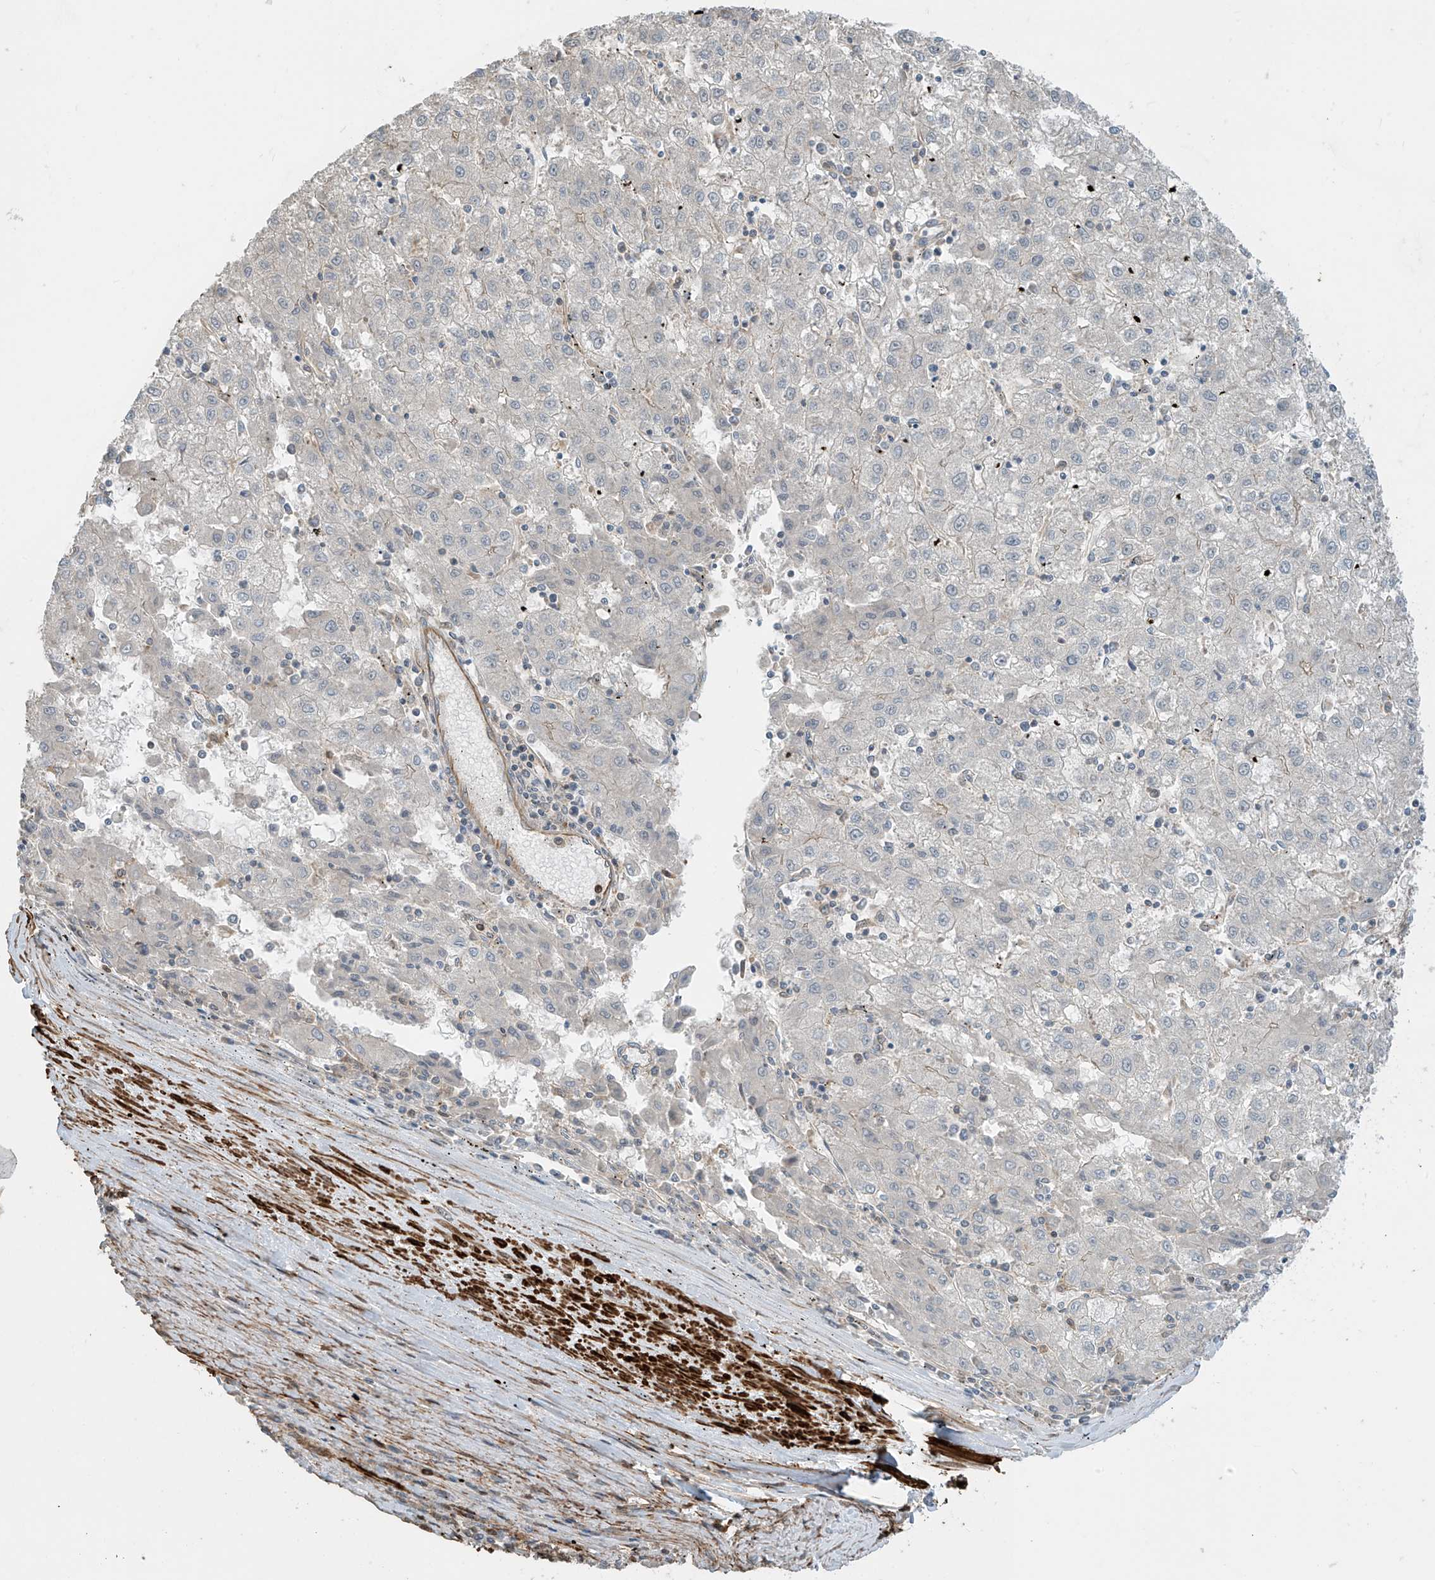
{"staining": {"intensity": "negative", "quantity": "none", "location": "none"}, "tissue": "liver cancer", "cell_type": "Tumor cells", "image_type": "cancer", "snomed": [{"axis": "morphology", "description": "Carcinoma, Hepatocellular, NOS"}, {"axis": "topography", "description": "Liver"}], "caption": "DAB immunohistochemical staining of liver cancer (hepatocellular carcinoma) demonstrates no significant expression in tumor cells. (Brightfield microscopy of DAB immunohistochemistry (IHC) at high magnification).", "gene": "SH3BGRL3", "patient": {"sex": "male", "age": 72}}